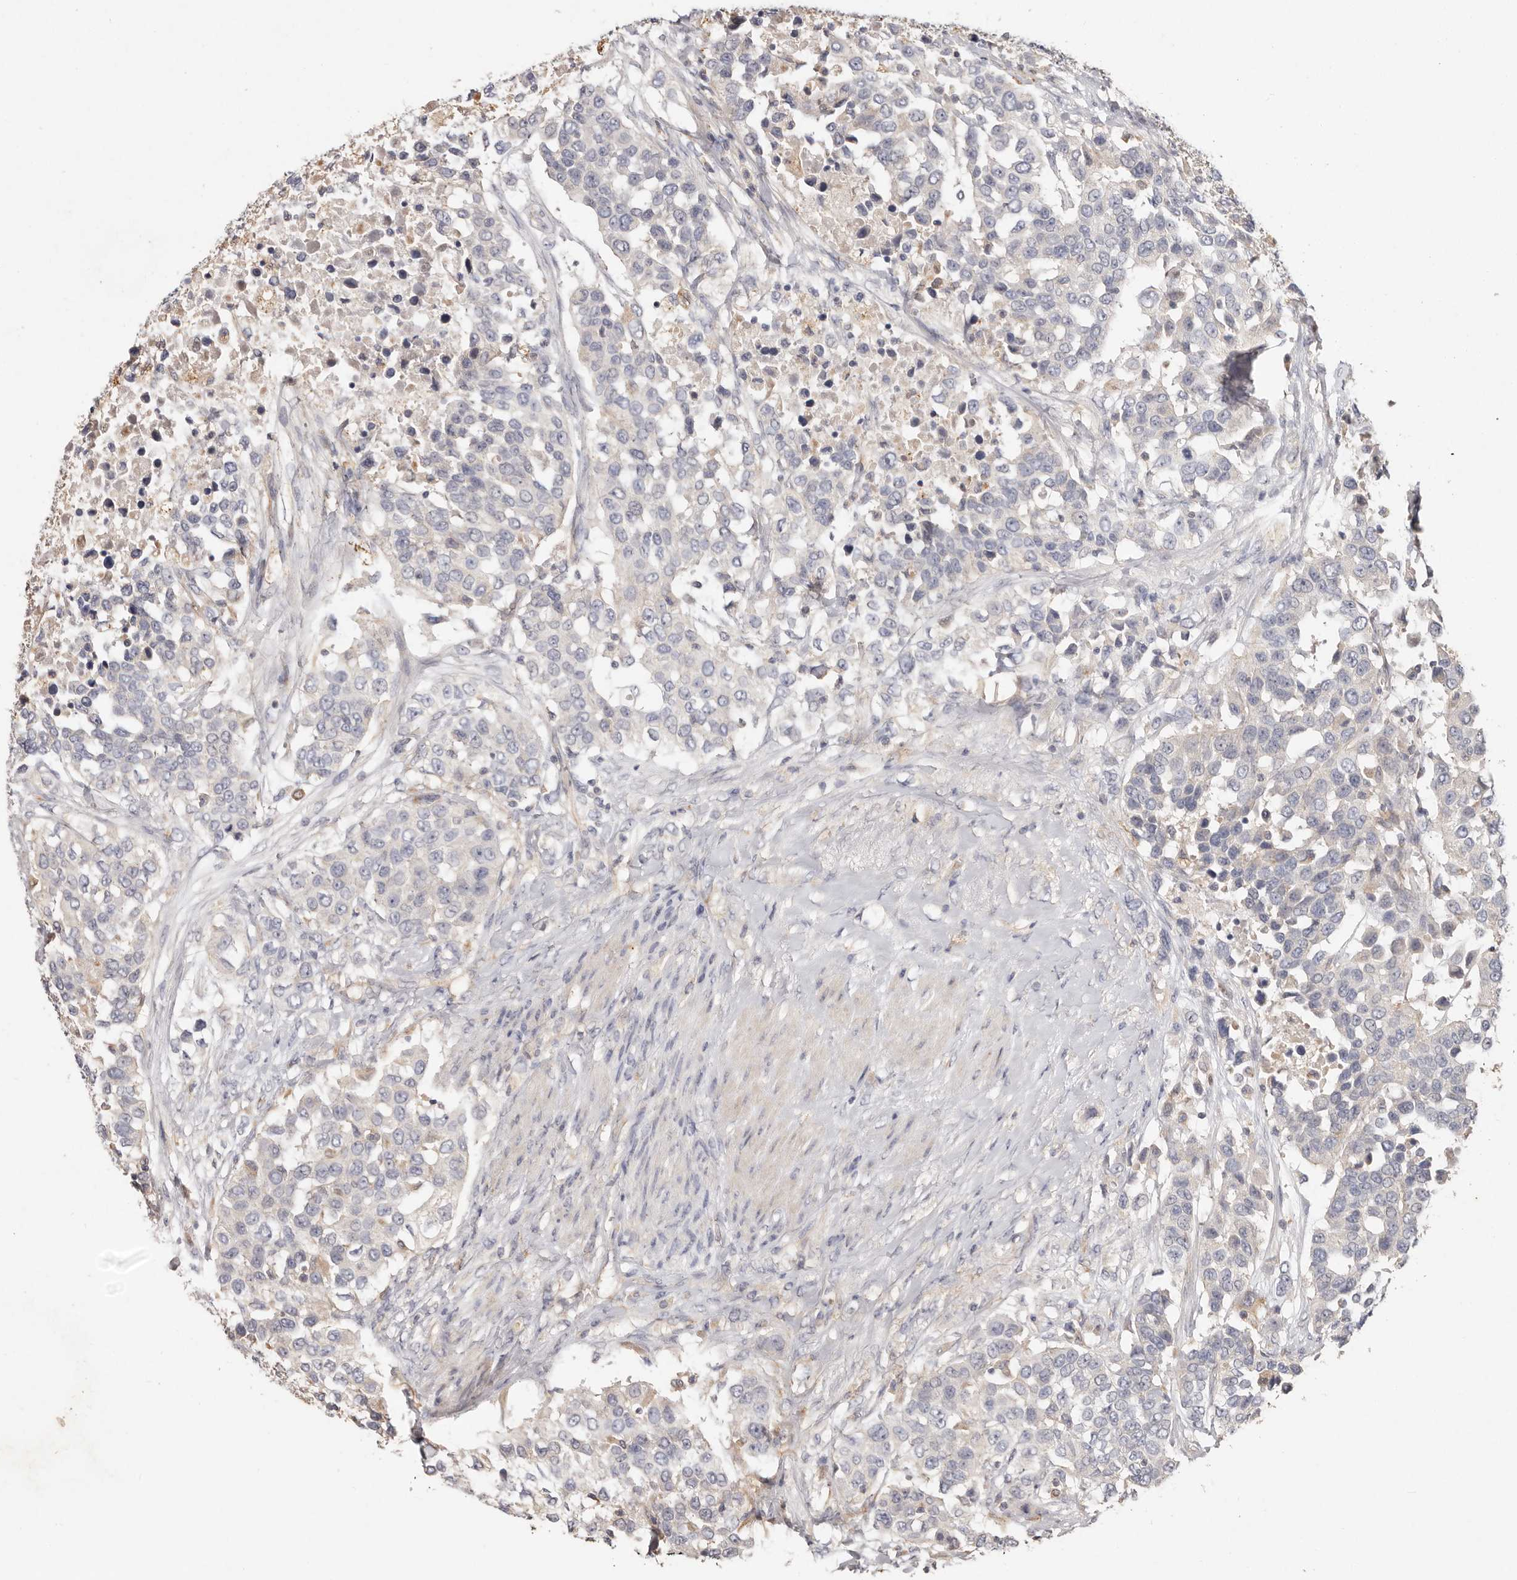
{"staining": {"intensity": "negative", "quantity": "none", "location": "none"}, "tissue": "urothelial cancer", "cell_type": "Tumor cells", "image_type": "cancer", "snomed": [{"axis": "morphology", "description": "Urothelial carcinoma, High grade"}, {"axis": "topography", "description": "Urinary bladder"}], "caption": "An IHC image of urothelial cancer is shown. There is no staining in tumor cells of urothelial cancer. (DAB (3,3'-diaminobenzidine) immunohistochemistry (IHC) visualized using brightfield microscopy, high magnification).", "gene": "THBS3", "patient": {"sex": "female", "age": 80}}